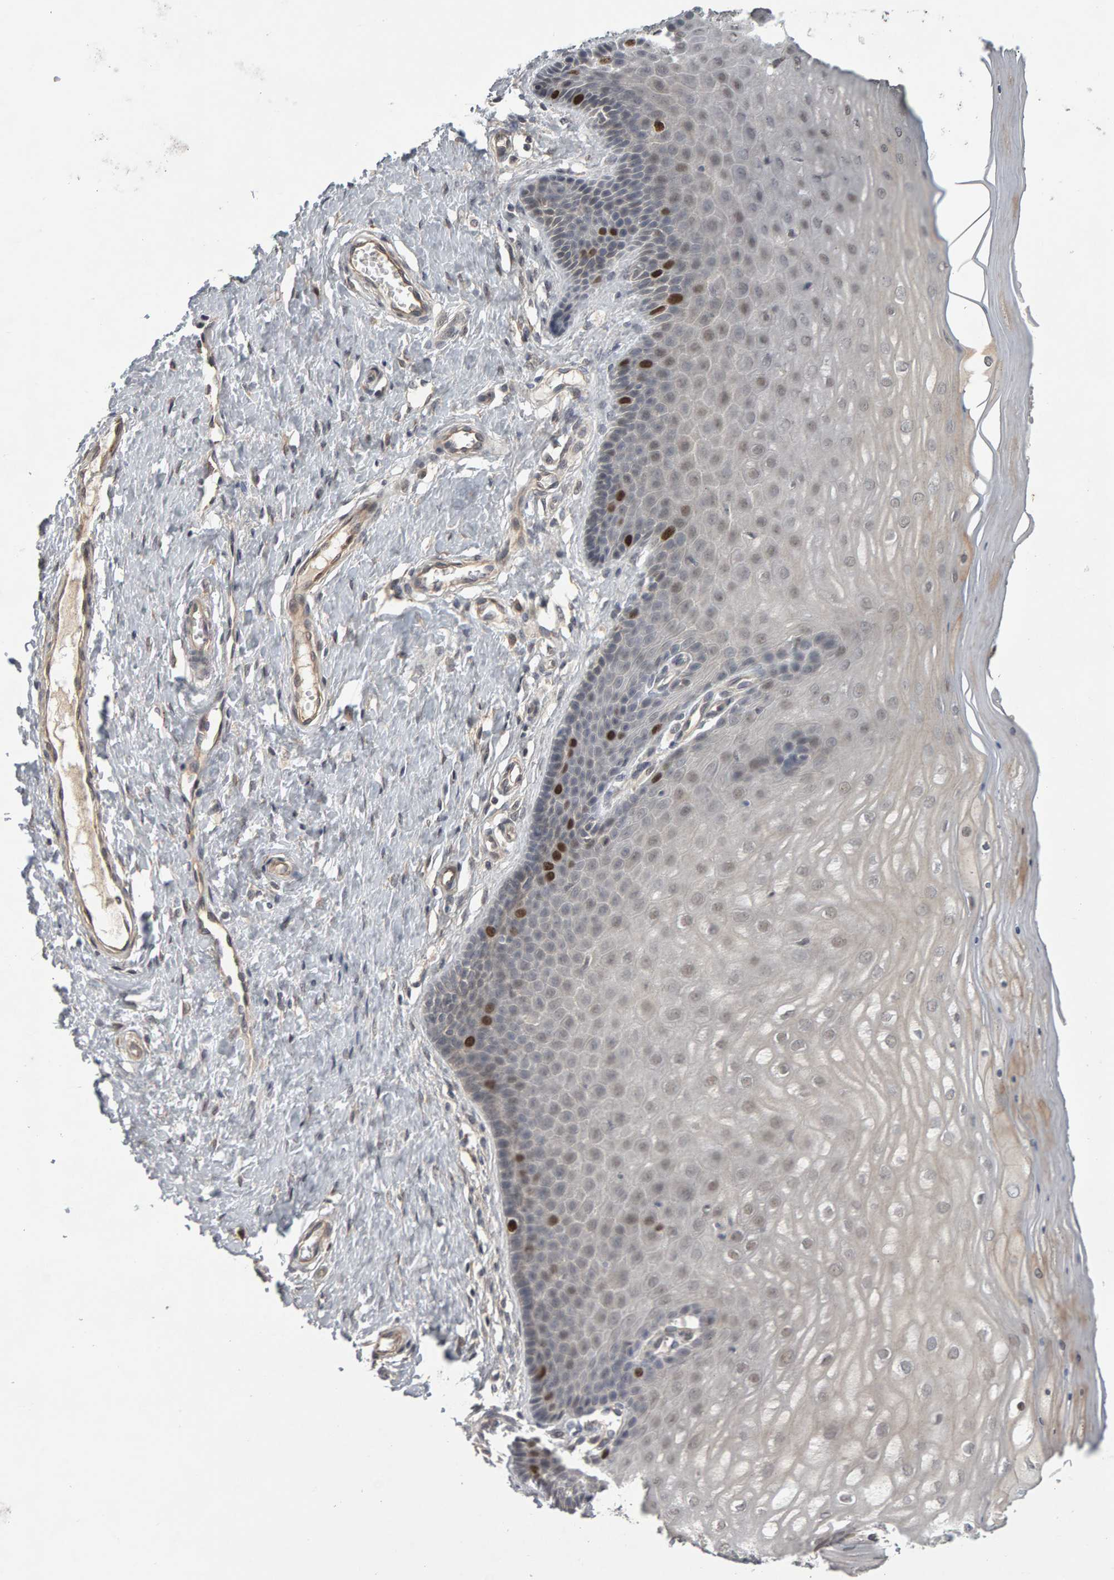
{"staining": {"intensity": "moderate", "quantity": ">75%", "location": "cytoplasmic/membranous"}, "tissue": "cervix", "cell_type": "Glandular cells", "image_type": "normal", "snomed": [{"axis": "morphology", "description": "Normal tissue, NOS"}, {"axis": "topography", "description": "Cervix"}], "caption": "Moderate cytoplasmic/membranous positivity for a protein is present in approximately >75% of glandular cells of benign cervix using immunohistochemistry.", "gene": "CDCA5", "patient": {"sex": "female", "age": 55}}